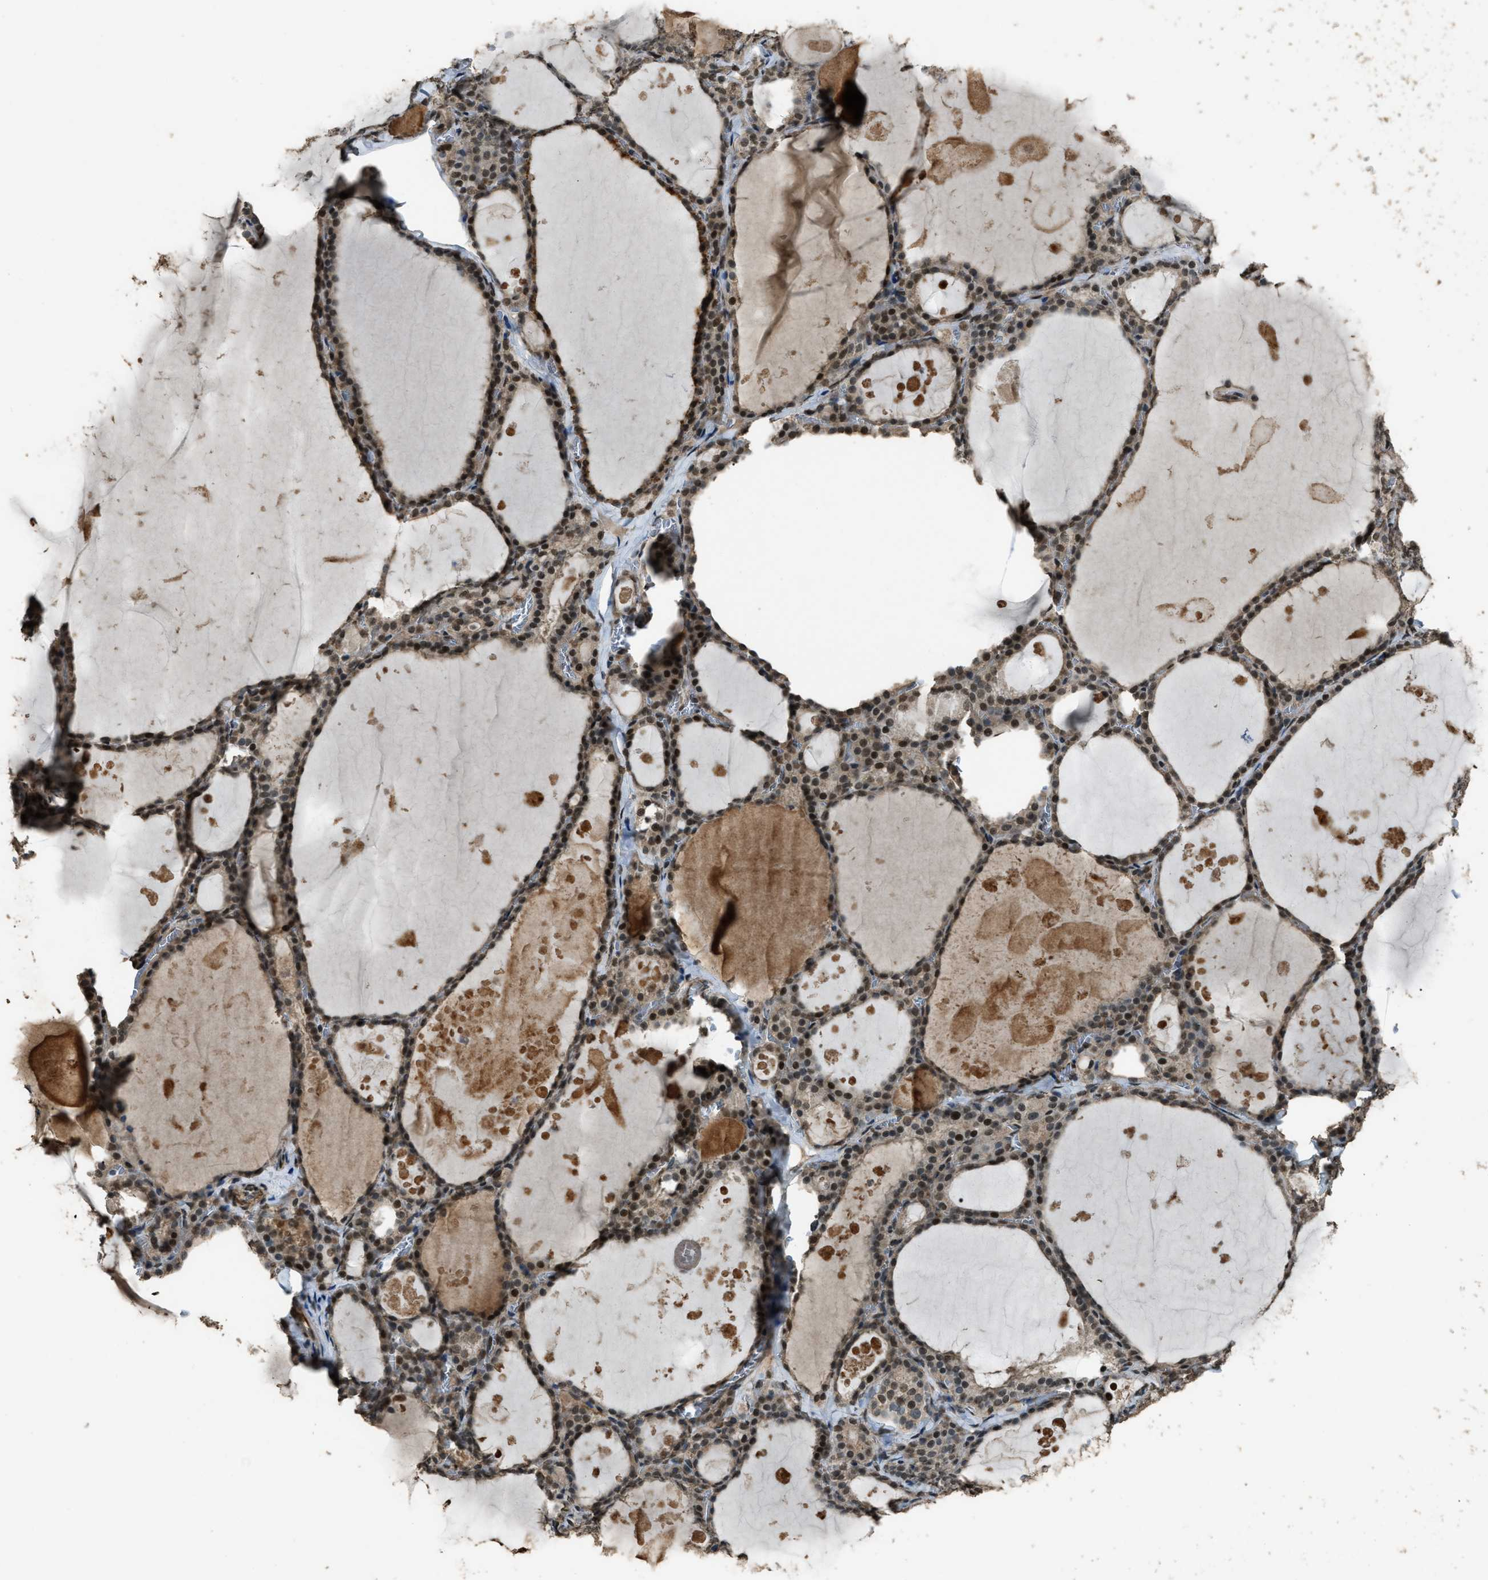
{"staining": {"intensity": "moderate", "quantity": ">75%", "location": "cytoplasmic/membranous,nuclear"}, "tissue": "thyroid gland", "cell_type": "Glandular cells", "image_type": "normal", "snomed": [{"axis": "morphology", "description": "Normal tissue, NOS"}, {"axis": "topography", "description": "Thyroid gland"}], "caption": "This histopathology image shows immunohistochemistry (IHC) staining of unremarkable thyroid gland, with medium moderate cytoplasmic/membranous,nuclear staining in approximately >75% of glandular cells.", "gene": "SERTAD2", "patient": {"sex": "male", "age": 56}}